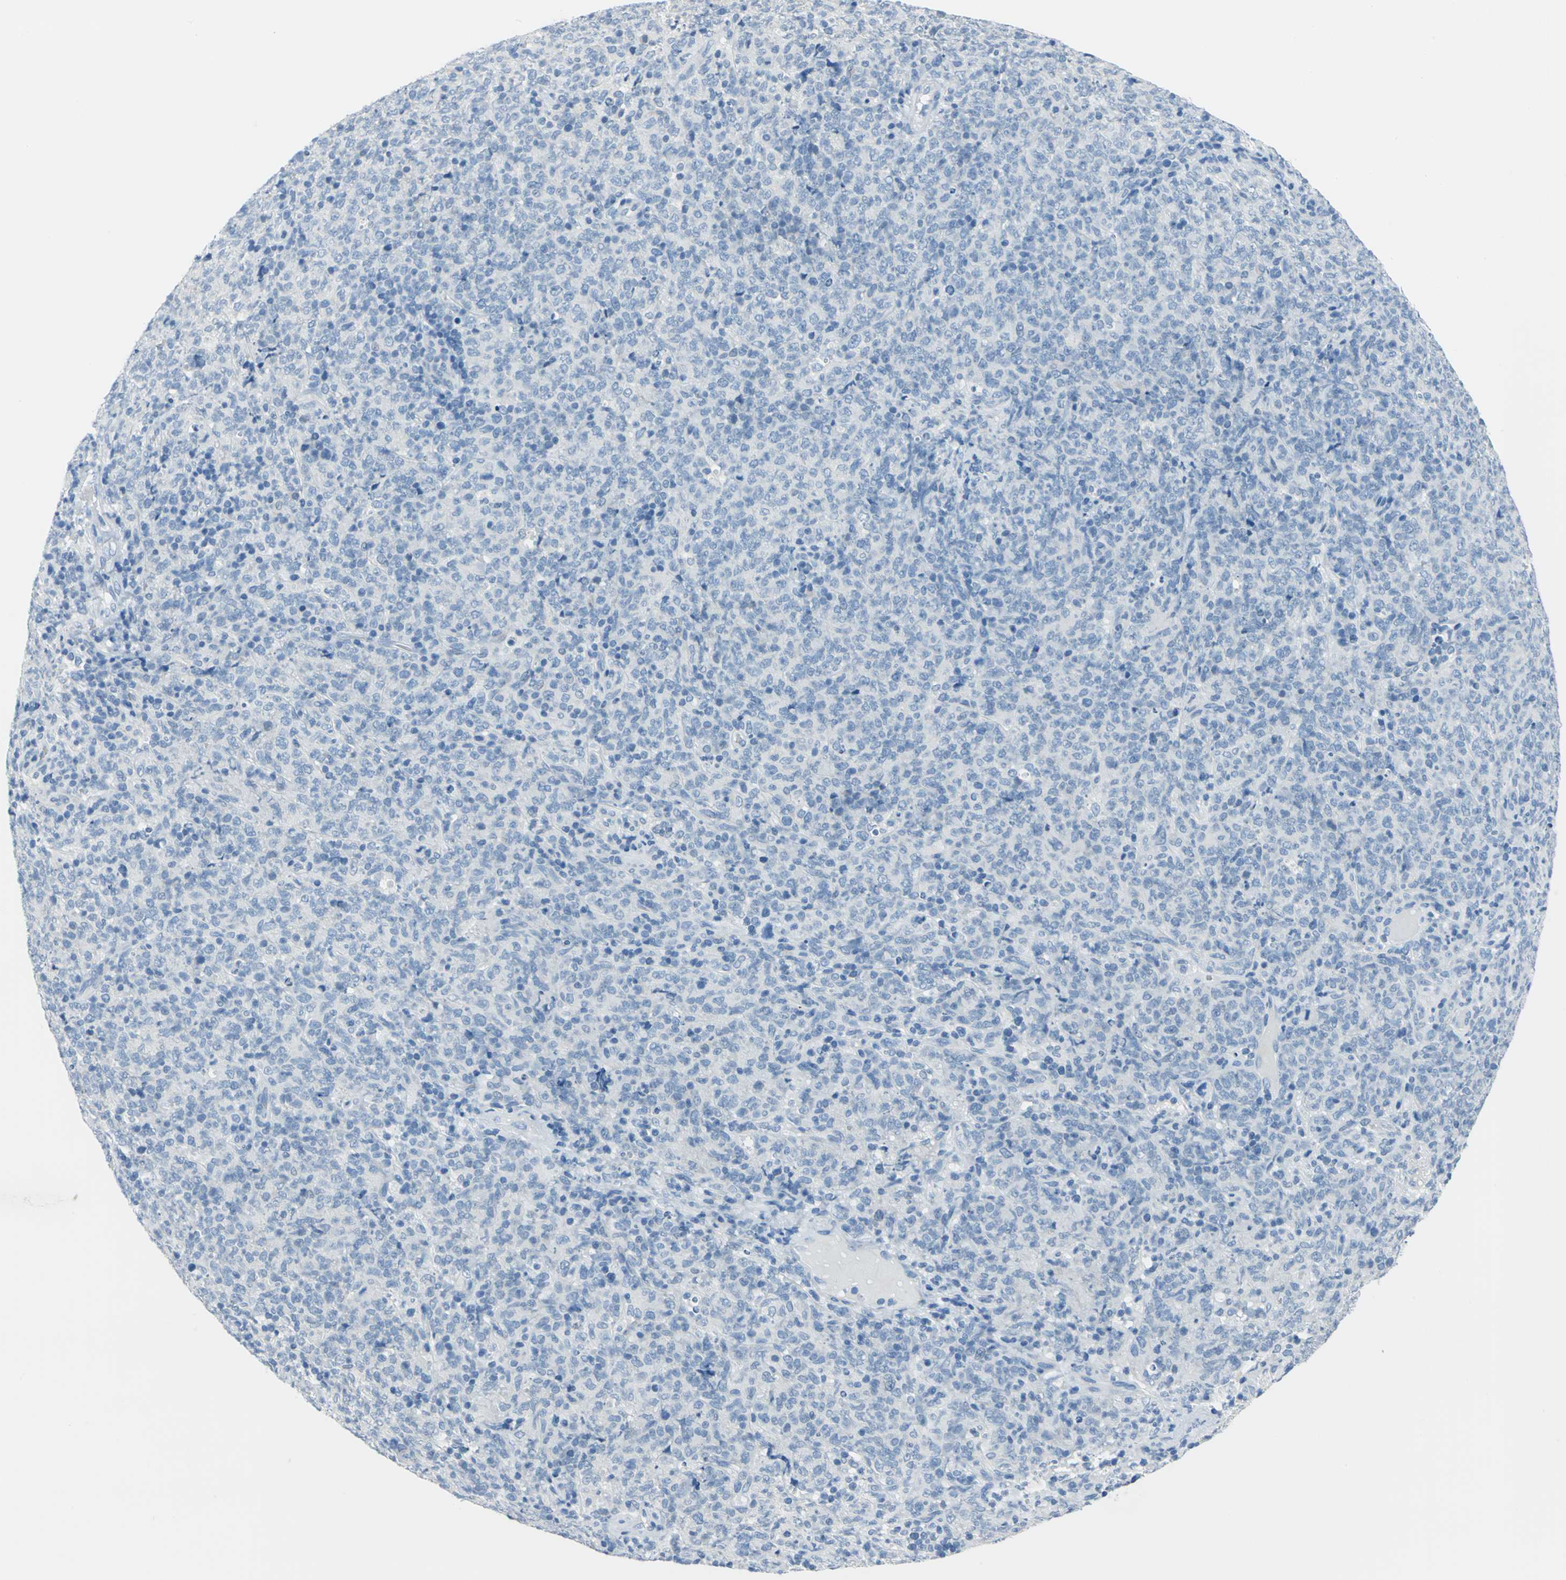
{"staining": {"intensity": "negative", "quantity": "none", "location": "none"}, "tissue": "lymphoma", "cell_type": "Tumor cells", "image_type": "cancer", "snomed": [{"axis": "morphology", "description": "Malignant lymphoma, non-Hodgkin's type, High grade"}, {"axis": "topography", "description": "Tonsil"}], "caption": "Histopathology image shows no significant protein staining in tumor cells of lymphoma.", "gene": "PKLR", "patient": {"sex": "female", "age": 36}}